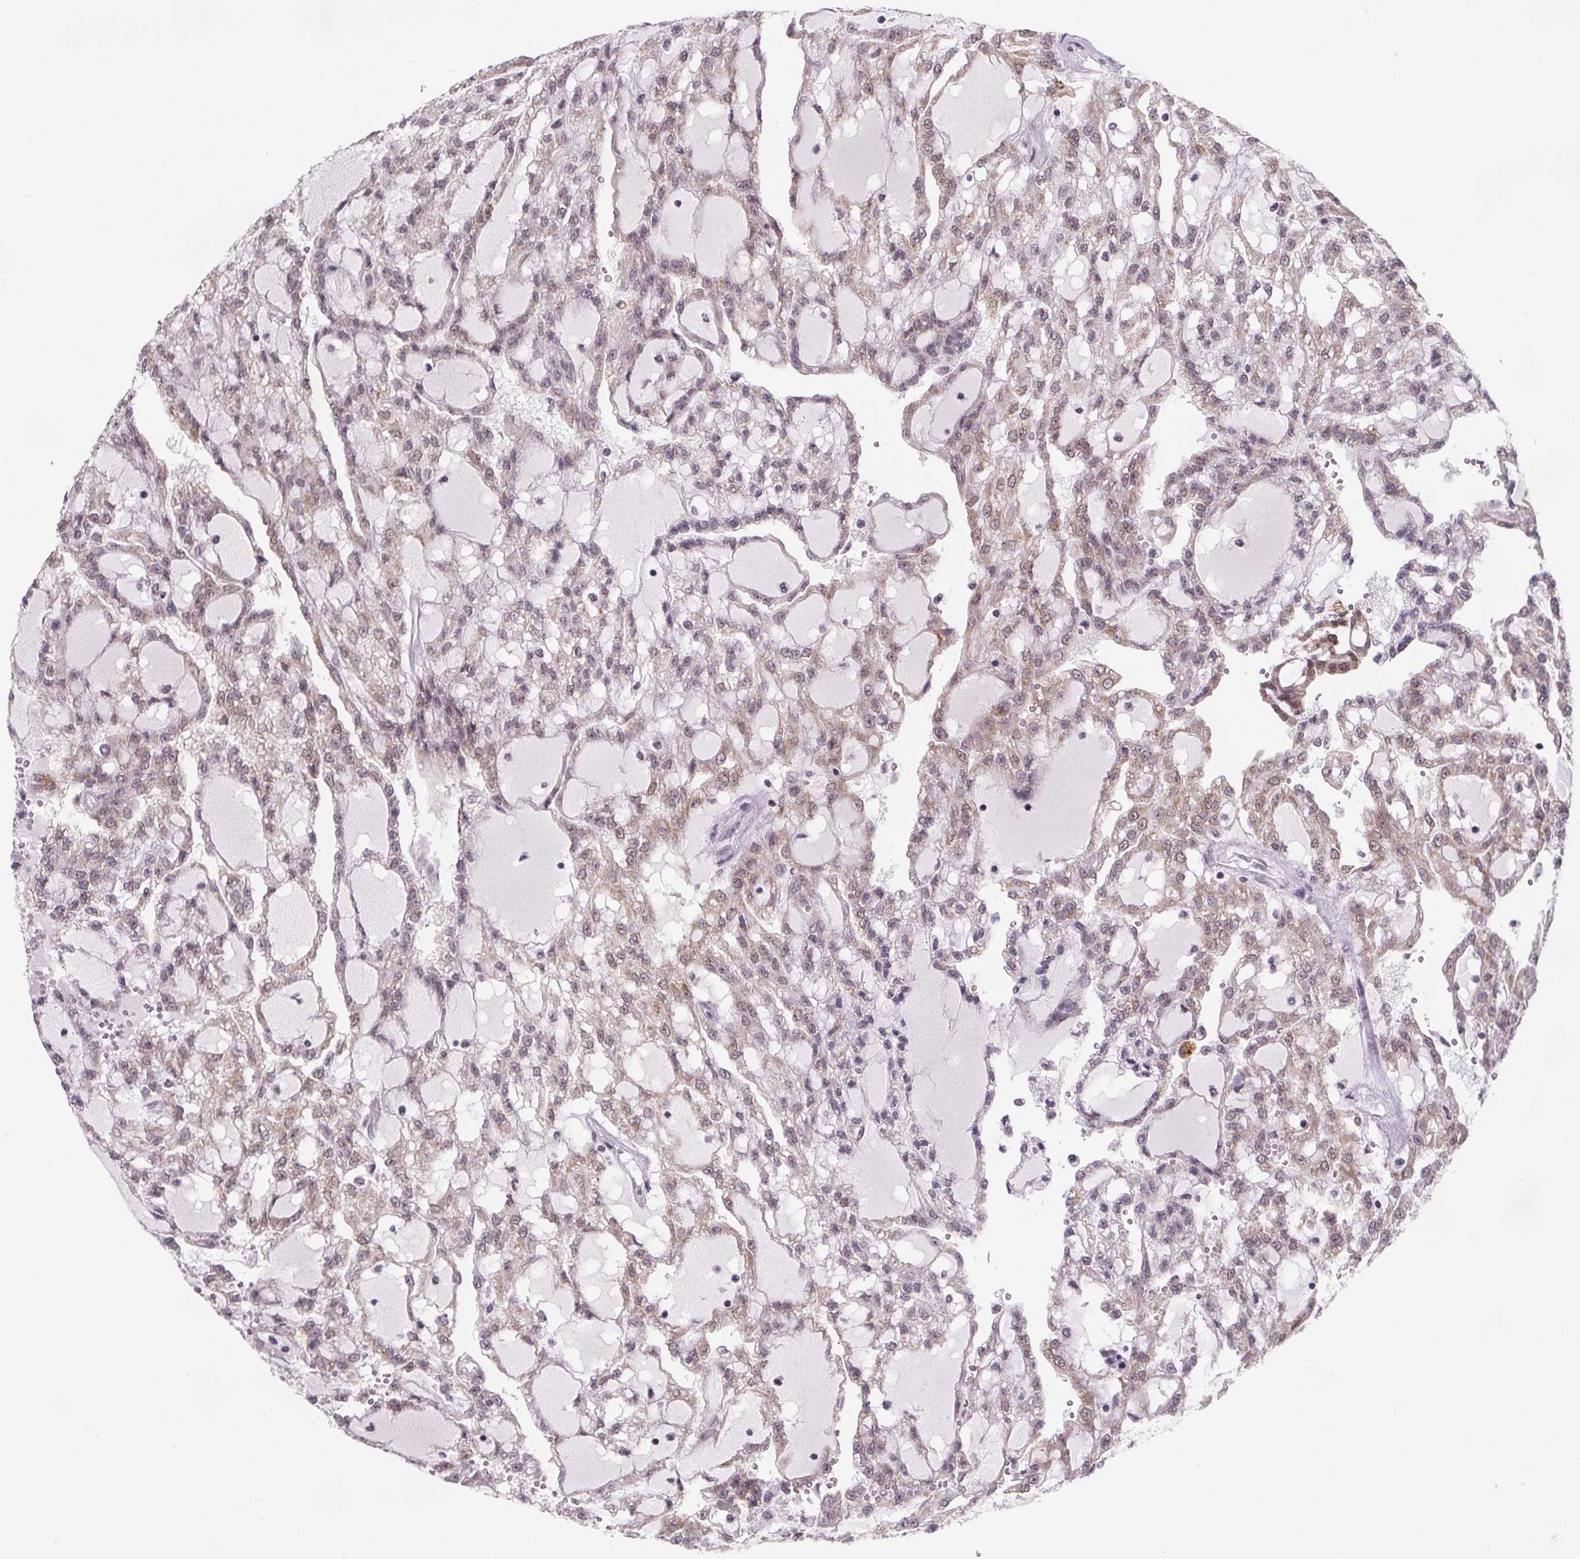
{"staining": {"intensity": "weak", "quantity": "25%-75%", "location": "cytoplasmic/membranous,nuclear"}, "tissue": "renal cancer", "cell_type": "Tumor cells", "image_type": "cancer", "snomed": [{"axis": "morphology", "description": "Adenocarcinoma, NOS"}, {"axis": "topography", "description": "Kidney"}], "caption": "Immunohistochemistry (IHC) micrograph of neoplastic tissue: human renal cancer (adenocarcinoma) stained using immunohistochemistry (IHC) demonstrates low levels of weak protein expression localized specifically in the cytoplasmic/membranous and nuclear of tumor cells, appearing as a cytoplasmic/membranous and nuclear brown color.", "gene": "ZNF572", "patient": {"sex": "male", "age": 63}}